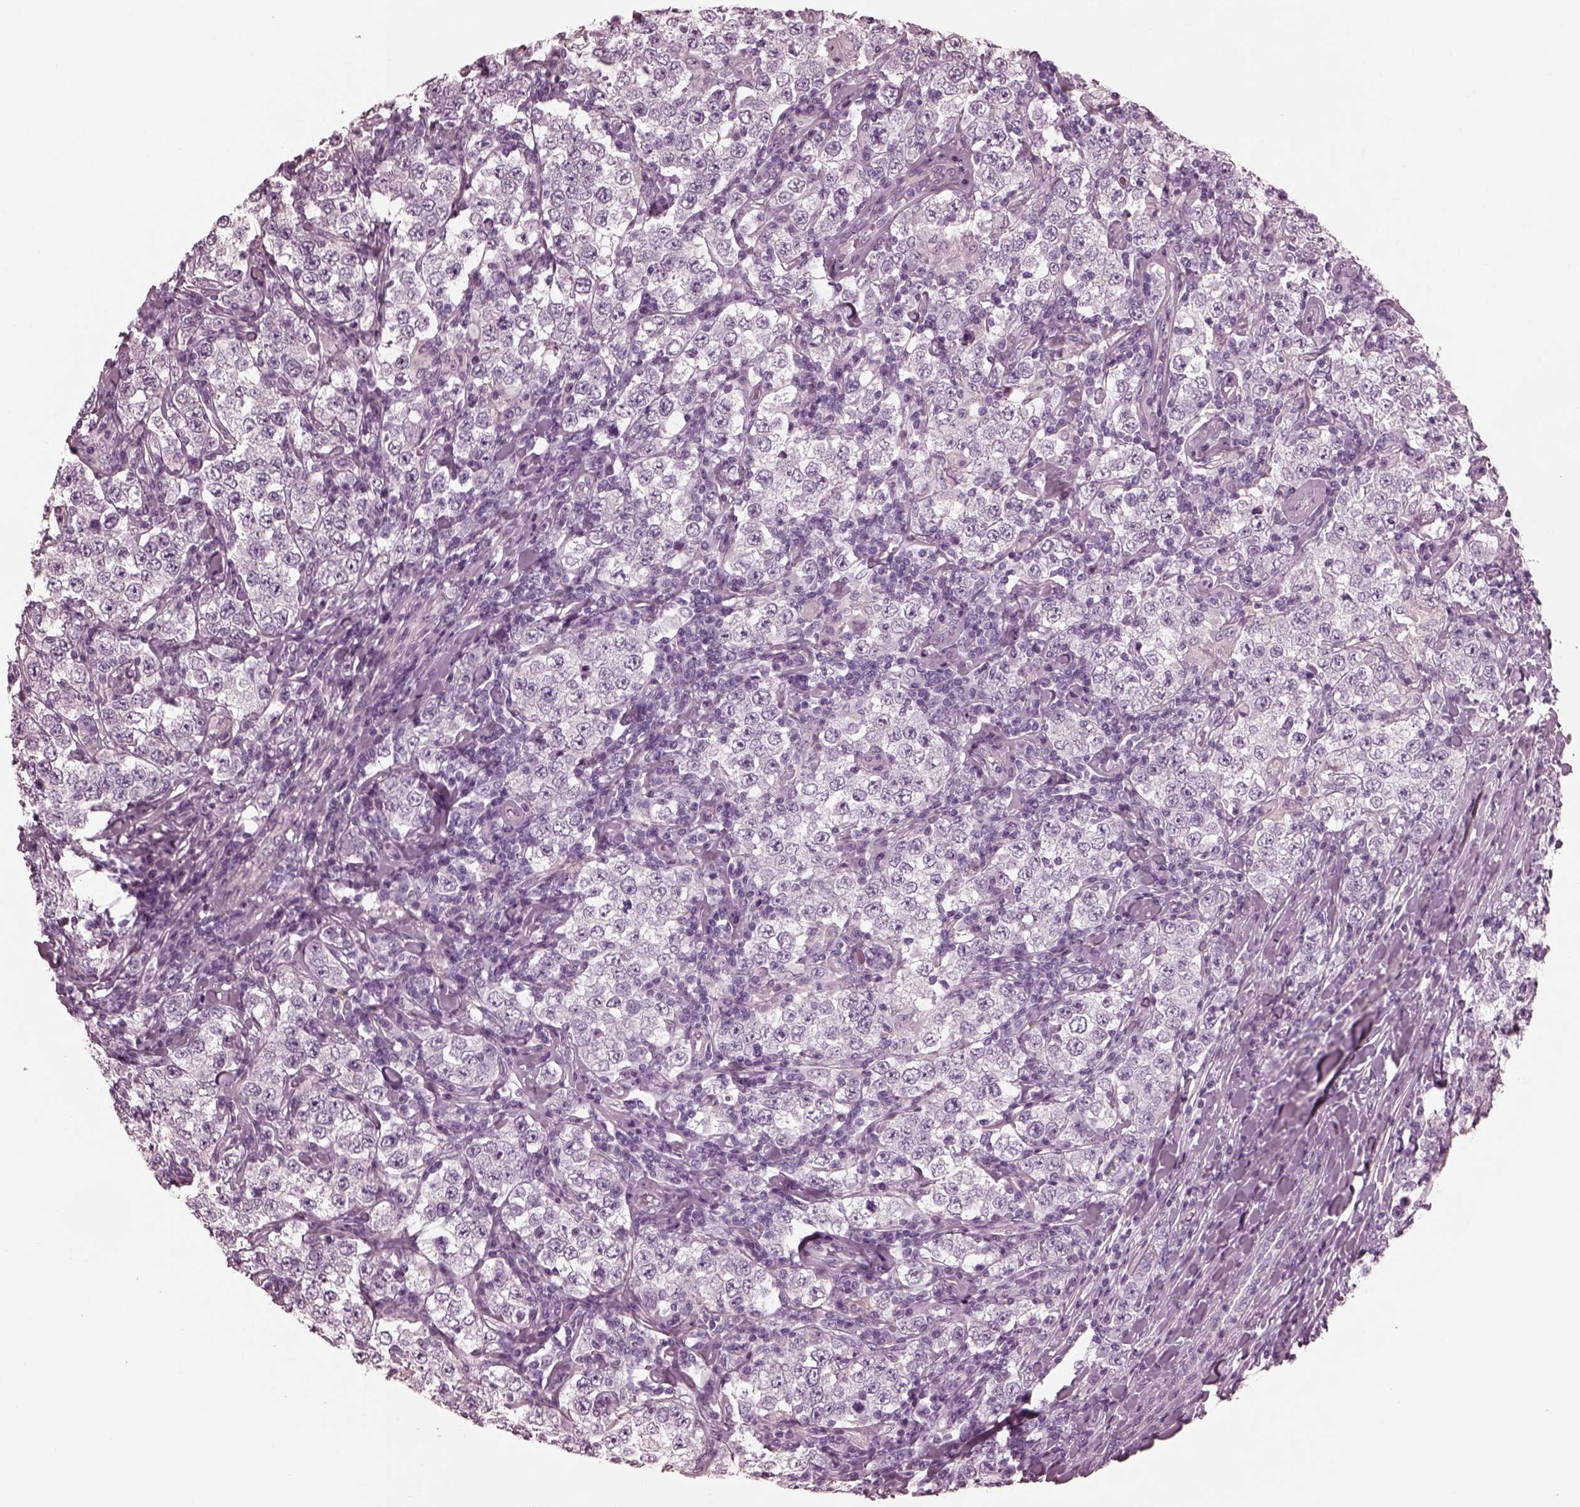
{"staining": {"intensity": "negative", "quantity": "none", "location": "none"}, "tissue": "testis cancer", "cell_type": "Tumor cells", "image_type": "cancer", "snomed": [{"axis": "morphology", "description": "Seminoma, NOS"}, {"axis": "morphology", "description": "Carcinoma, Embryonal, NOS"}, {"axis": "topography", "description": "Testis"}], "caption": "Tumor cells show no significant staining in embryonal carcinoma (testis).", "gene": "CGA", "patient": {"sex": "male", "age": 41}}